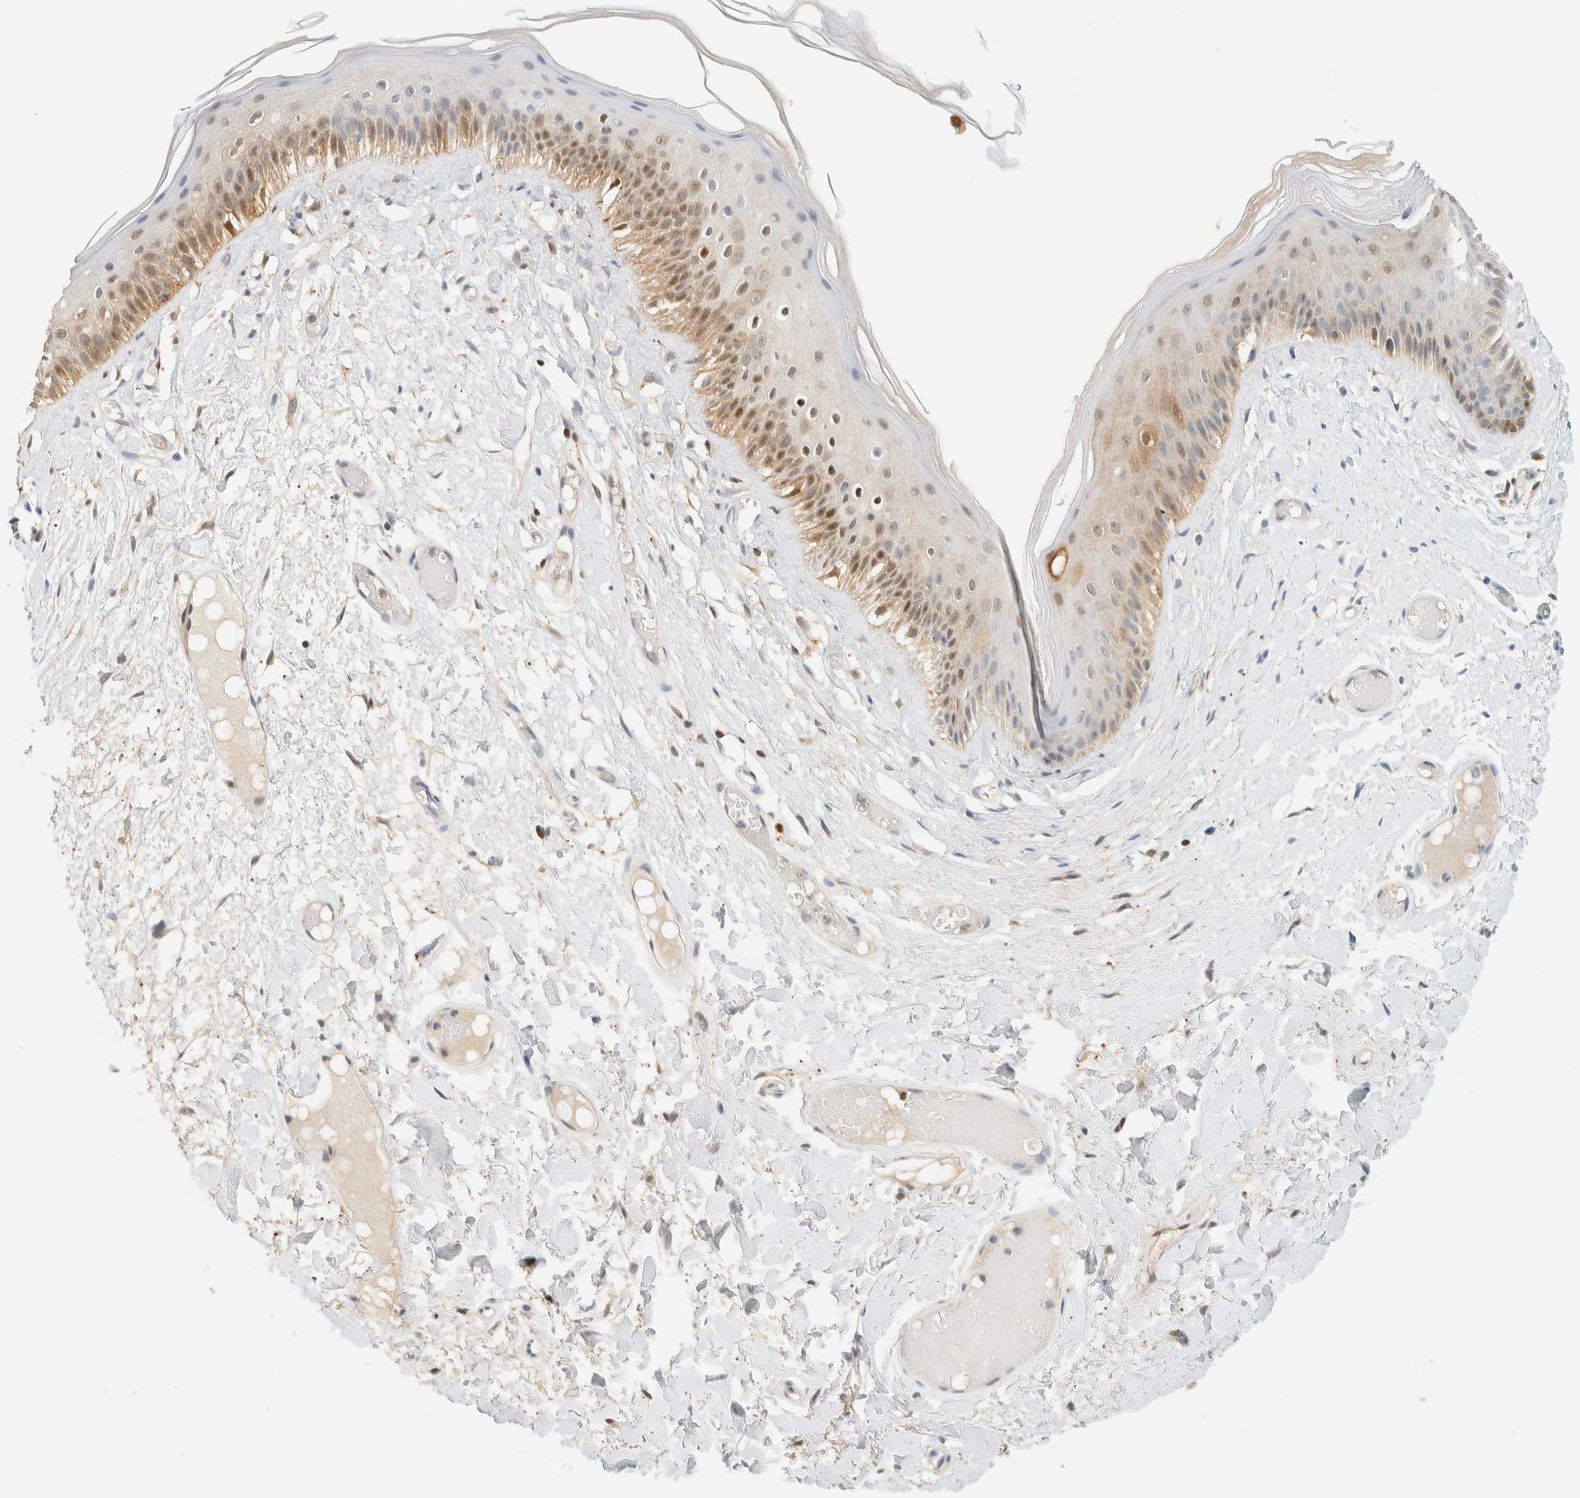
{"staining": {"intensity": "moderate", "quantity": "25%-75%", "location": "nuclear"}, "tissue": "skin", "cell_type": "Epidermal cells", "image_type": "normal", "snomed": [{"axis": "morphology", "description": "Normal tissue, NOS"}, {"axis": "topography", "description": "Vulva"}], "caption": "Immunohistochemistry of benign skin exhibits medium levels of moderate nuclear positivity in about 25%-75% of epidermal cells.", "gene": "ZBTB37", "patient": {"sex": "female", "age": 73}}